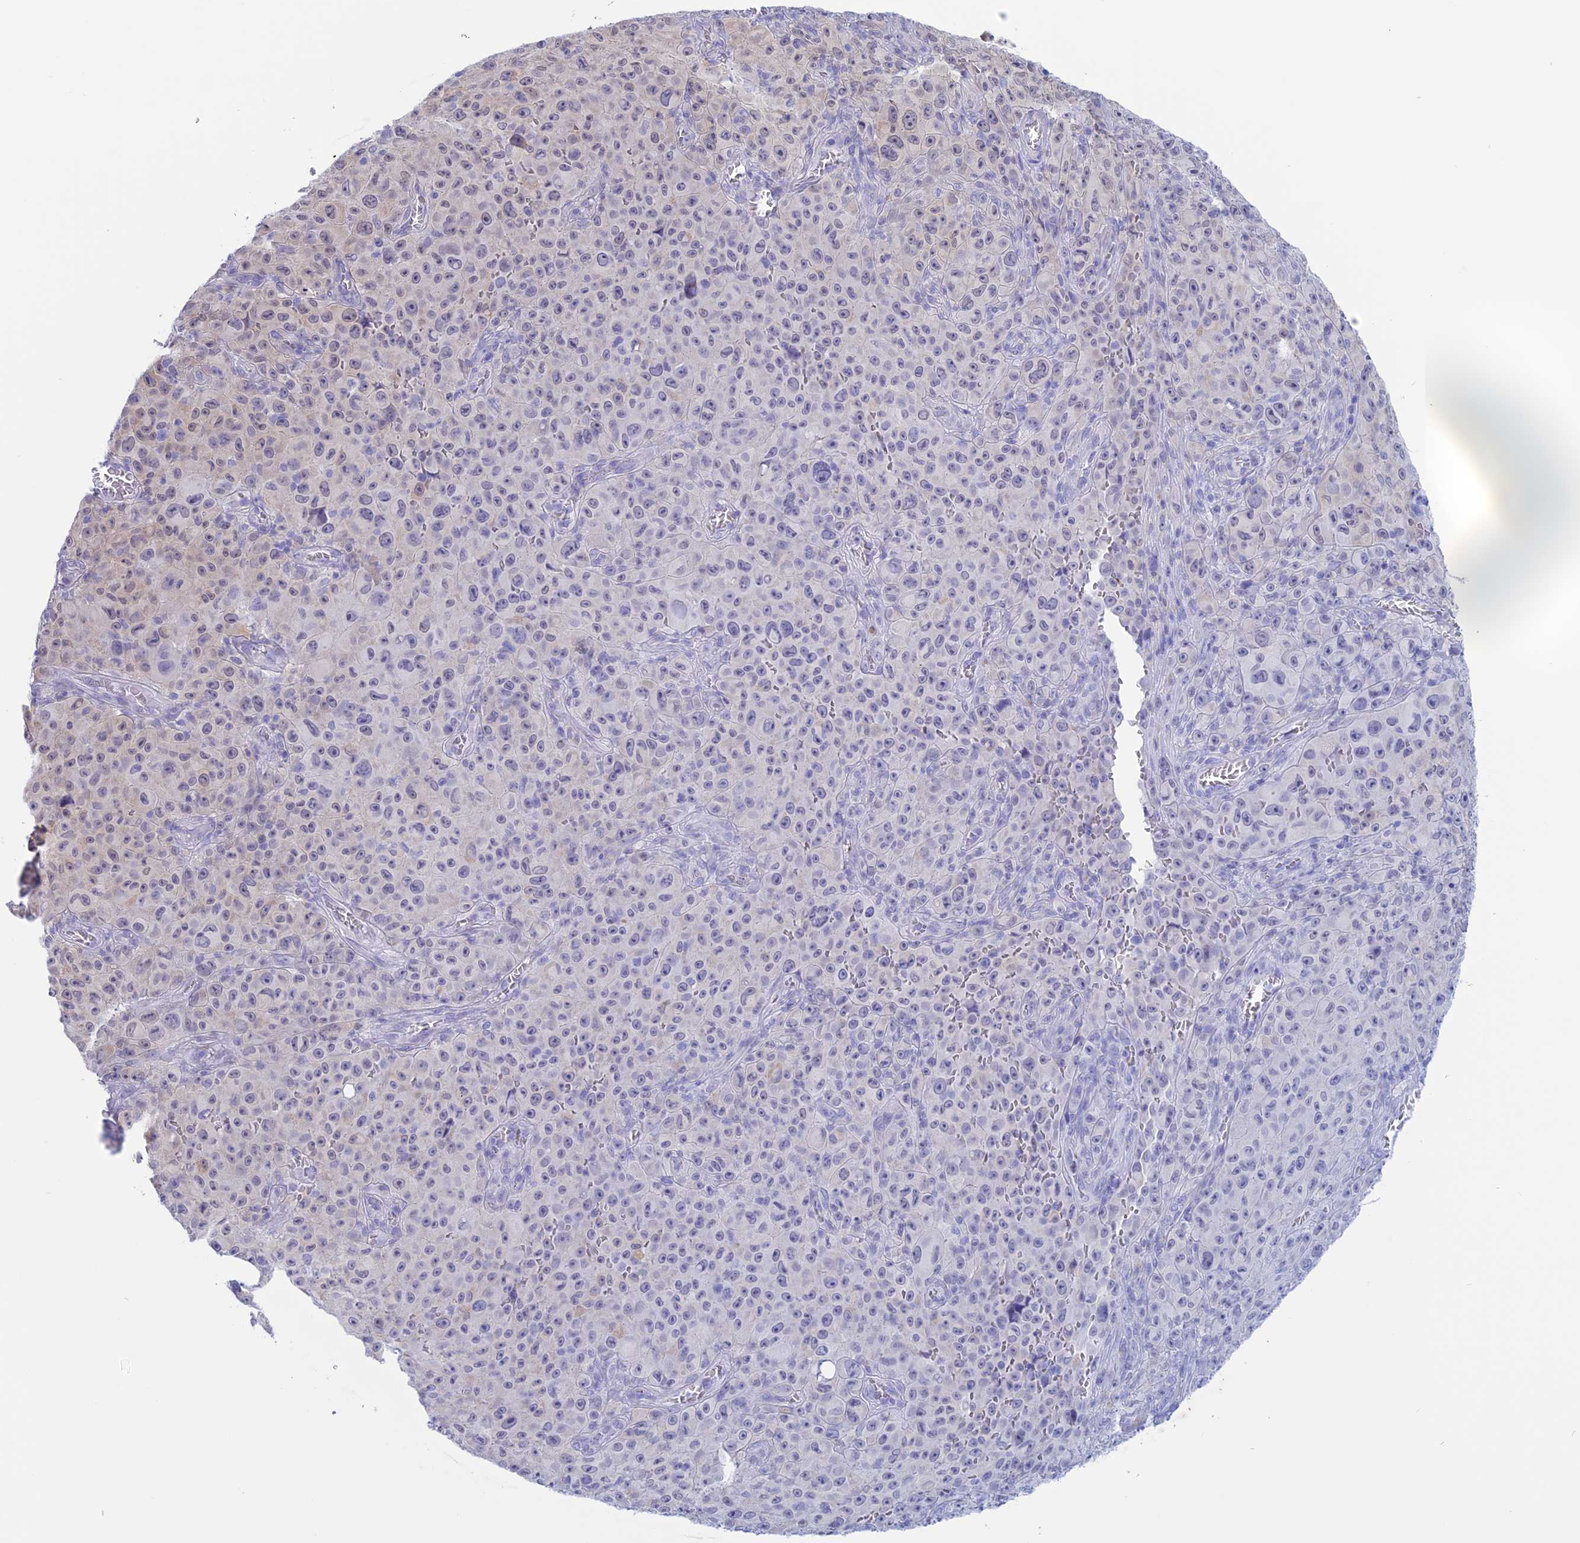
{"staining": {"intensity": "negative", "quantity": "none", "location": "none"}, "tissue": "melanoma", "cell_type": "Tumor cells", "image_type": "cancer", "snomed": [{"axis": "morphology", "description": "Malignant melanoma, NOS"}, {"axis": "topography", "description": "Skin"}], "caption": "Protein analysis of melanoma demonstrates no significant staining in tumor cells.", "gene": "LHFPL2", "patient": {"sex": "female", "age": 82}}